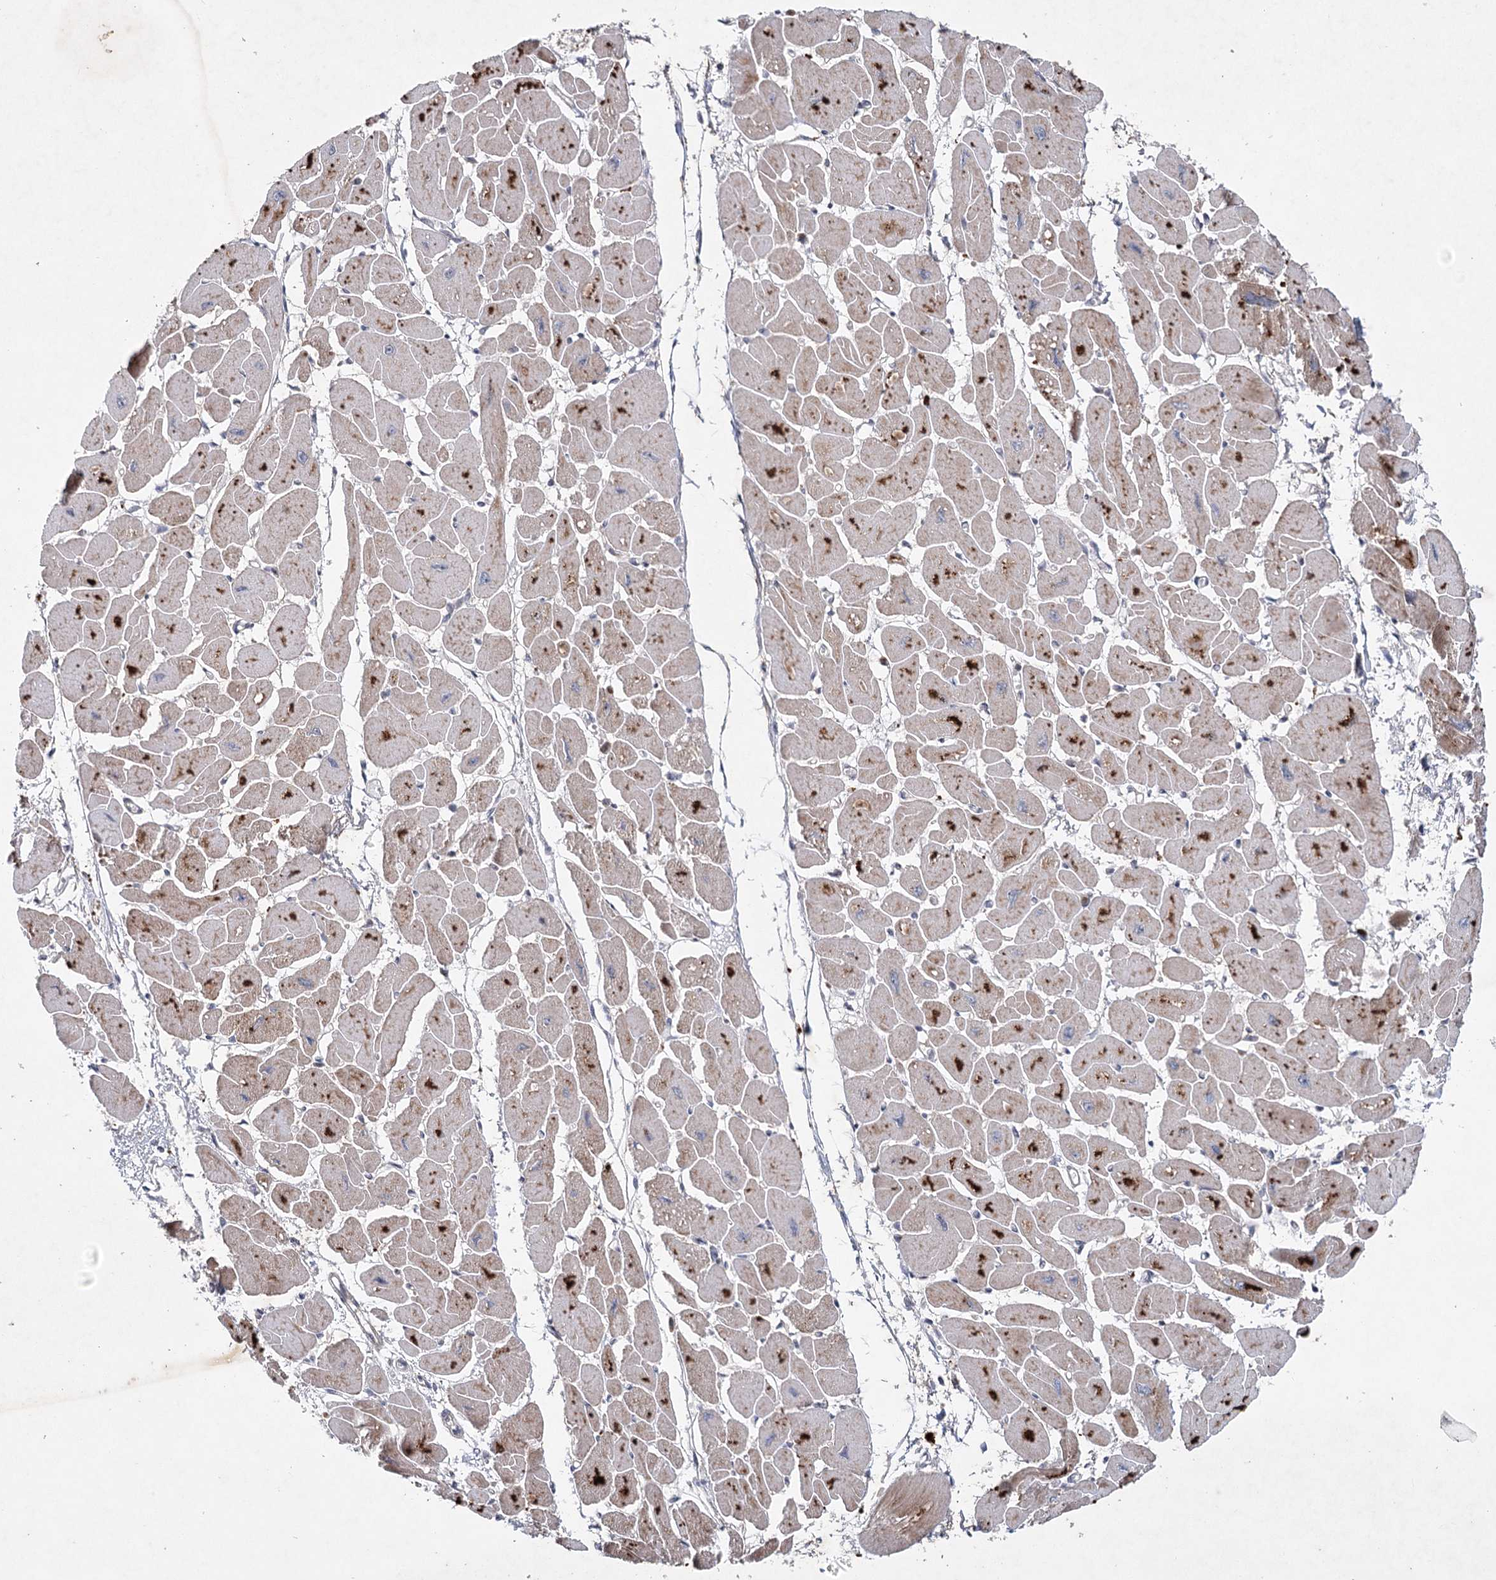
{"staining": {"intensity": "moderate", "quantity": "25%-75%", "location": "cytoplasmic/membranous"}, "tissue": "heart muscle", "cell_type": "Cardiomyocytes", "image_type": "normal", "snomed": [{"axis": "morphology", "description": "Normal tissue, NOS"}, {"axis": "topography", "description": "Heart"}], "caption": "The histopathology image shows immunohistochemical staining of normal heart muscle. There is moderate cytoplasmic/membranous expression is identified in about 25%-75% of cardiomyocytes.", "gene": "MAP3K13", "patient": {"sex": "female", "age": 54}}